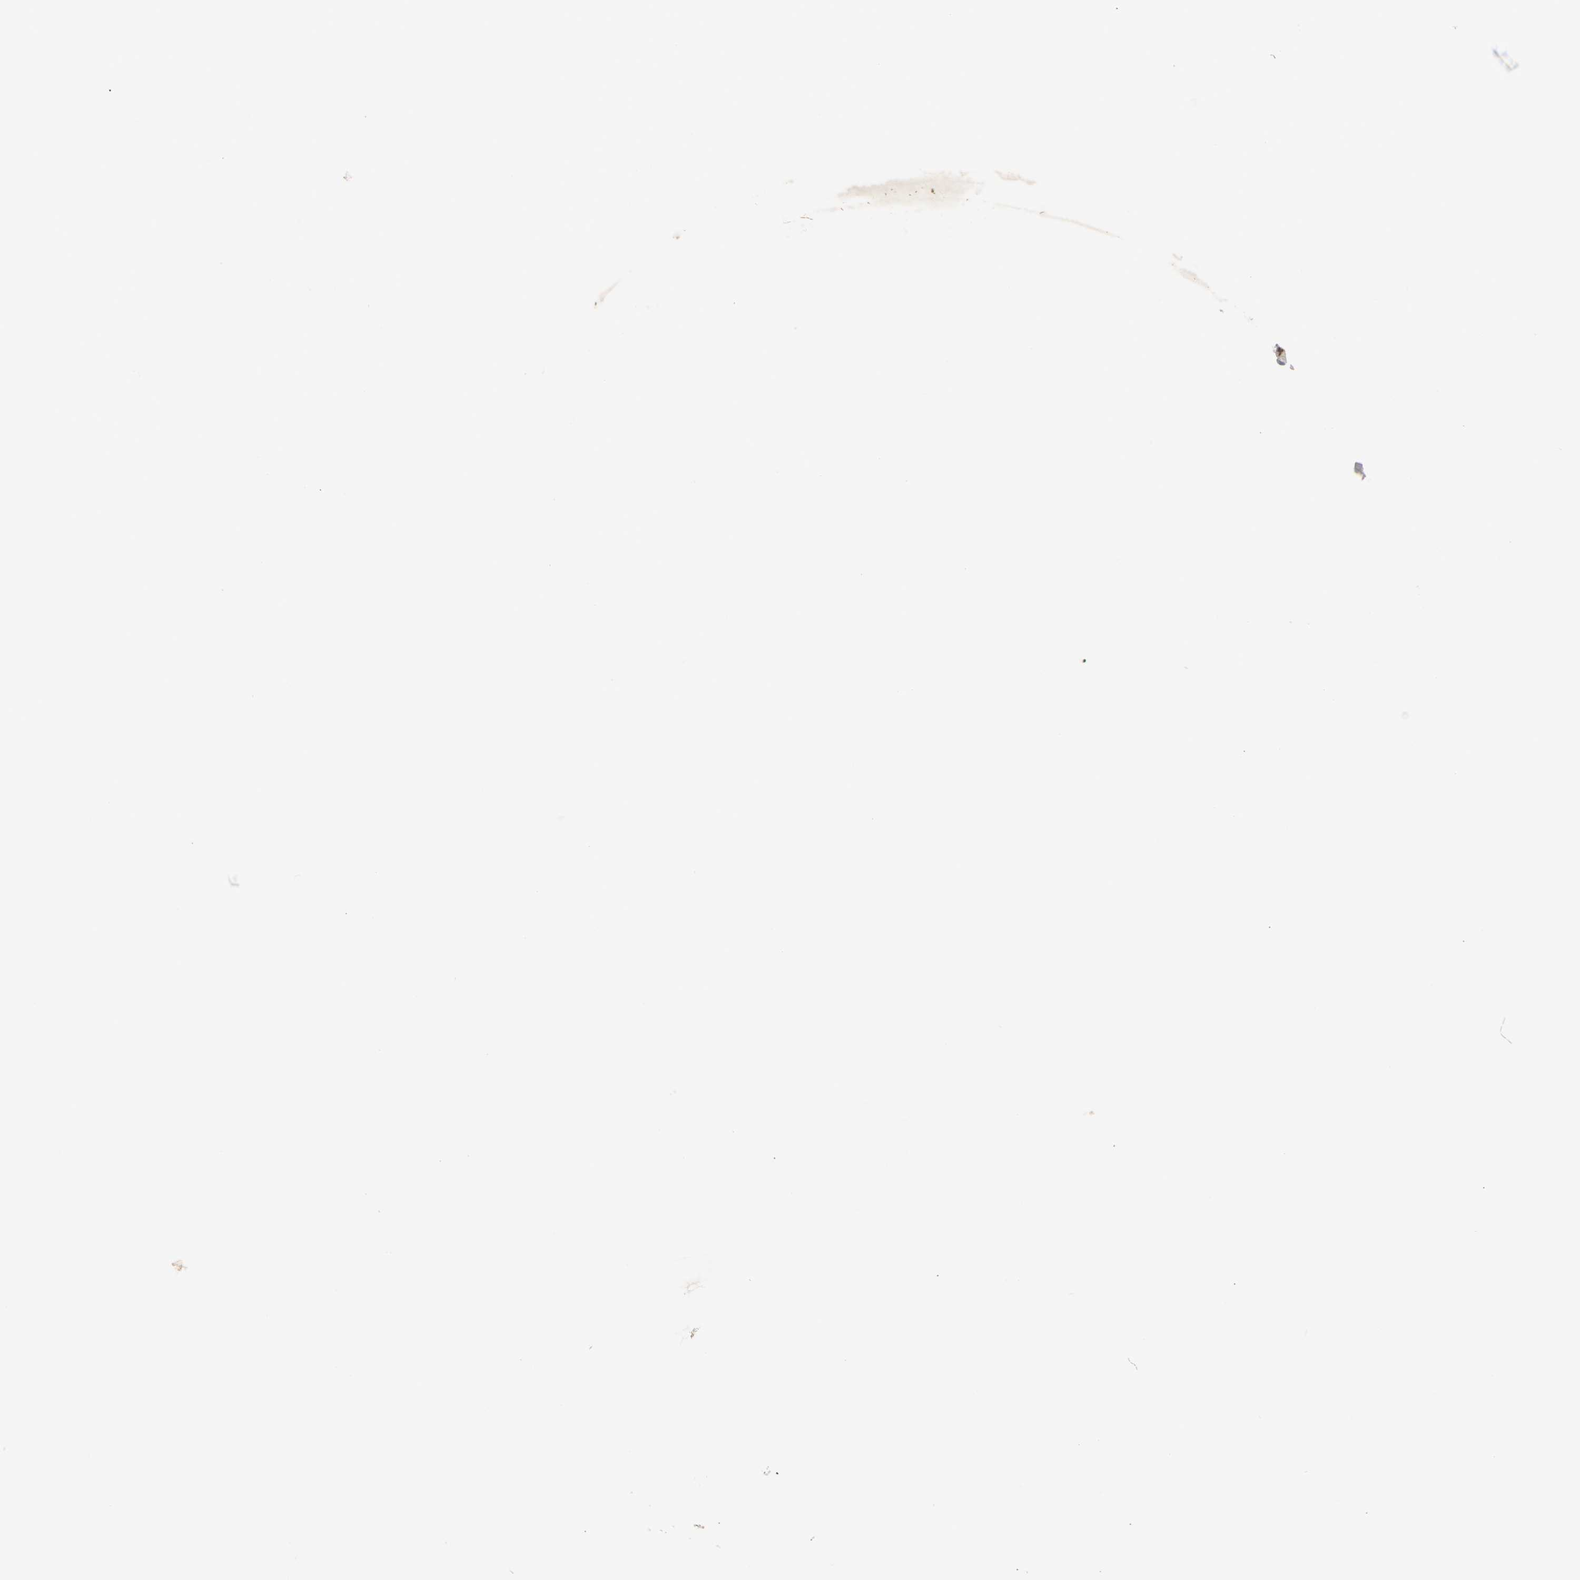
{"staining": {"intensity": "weak", "quantity": ">75%", "location": "cytoplasmic/membranous"}, "tissue": "esophagus", "cell_type": "Squamous epithelial cells", "image_type": "normal", "snomed": [{"axis": "morphology", "description": "Normal tissue, NOS"}, {"axis": "topography", "description": "Esophagus"}], "caption": "Weak cytoplasmic/membranous staining is seen in about >75% of squamous epithelial cells in normal esophagus.", "gene": "MARK1", "patient": {"sex": "male", "age": 48}}